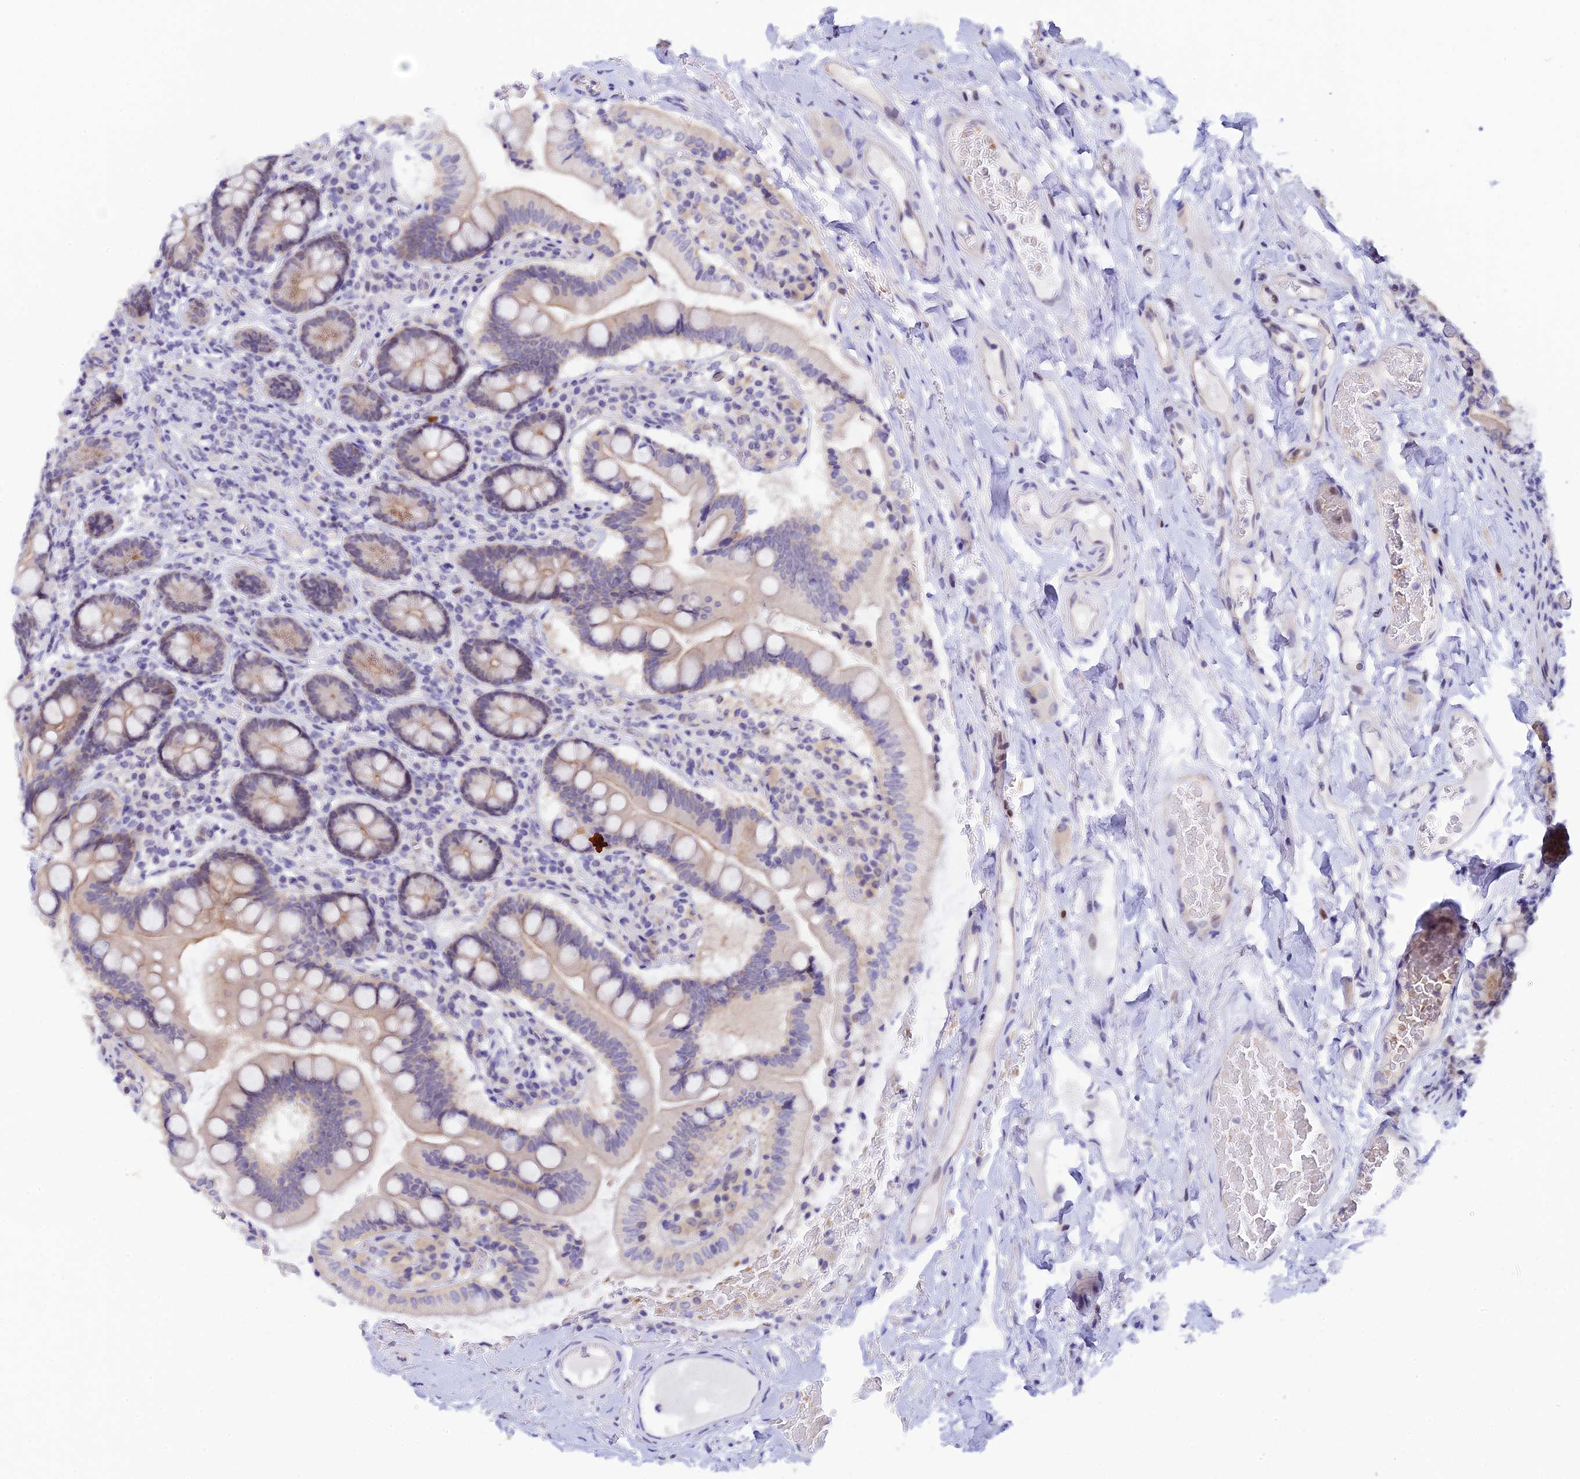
{"staining": {"intensity": "moderate", "quantity": "25%-75%", "location": "cytoplasmic/membranous"}, "tissue": "small intestine", "cell_type": "Glandular cells", "image_type": "normal", "snomed": [{"axis": "morphology", "description": "Normal tissue, NOS"}, {"axis": "topography", "description": "Small intestine"}], "caption": "This photomicrograph demonstrates benign small intestine stained with IHC to label a protein in brown. The cytoplasmic/membranous of glandular cells show moderate positivity for the protein. Nuclei are counter-stained blue.", "gene": "RASGEF1B", "patient": {"sex": "female", "age": 64}}